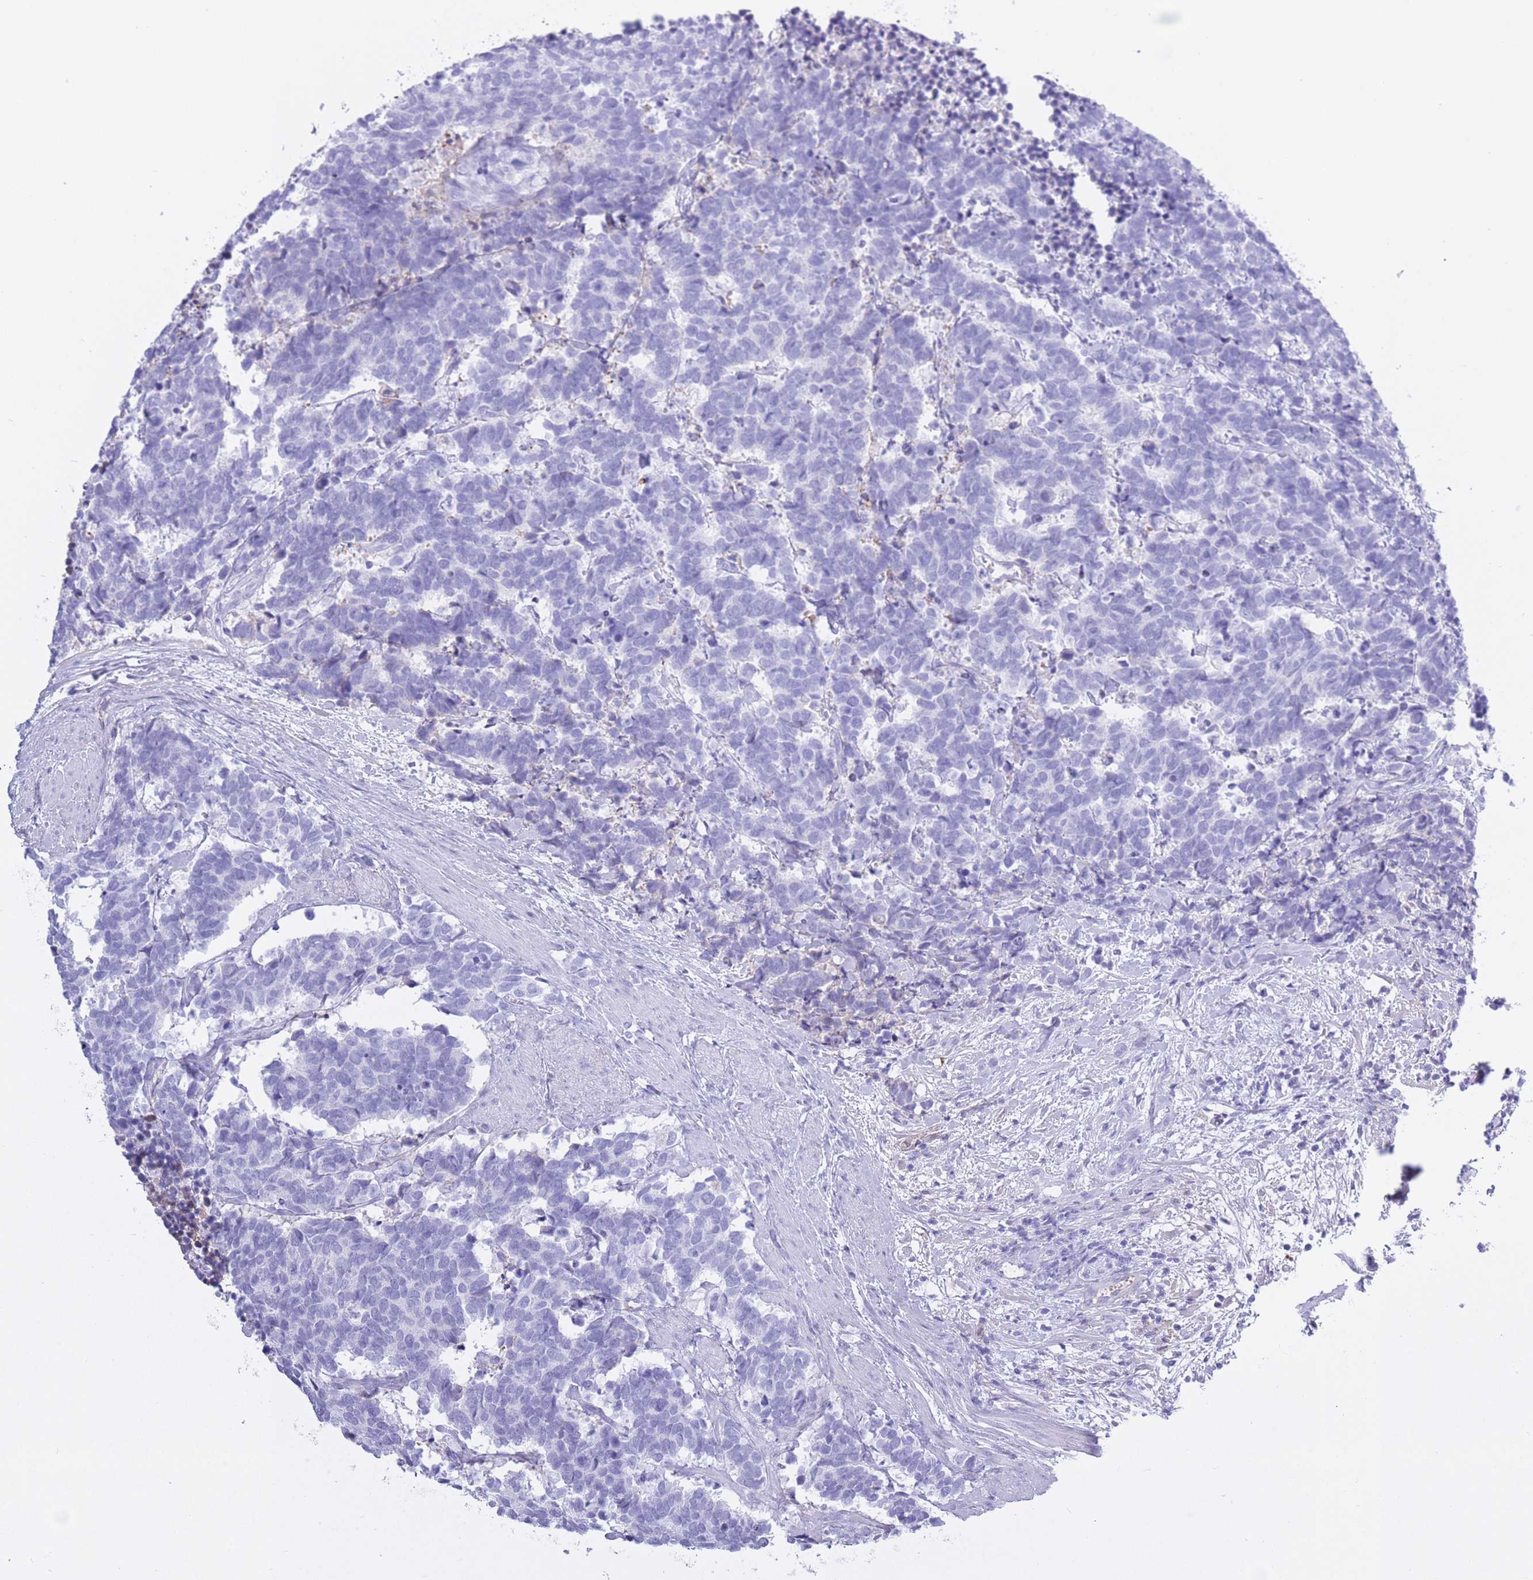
{"staining": {"intensity": "negative", "quantity": "none", "location": "none"}, "tissue": "carcinoid", "cell_type": "Tumor cells", "image_type": "cancer", "snomed": [{"axis": "morphology", "description": "Carcinoma, NOS"}, {"axis": "morphology", "description": "Carcinoid, malignant, NOS"}, {"axis": "topography", "description": "Prostate"}], "caption": "DAB immunohistochemical staining of human carcinoma shows no significant expression in tumor cells.", "gene": "AP3S2", "patient": {"sex": "male", "age": 57}}